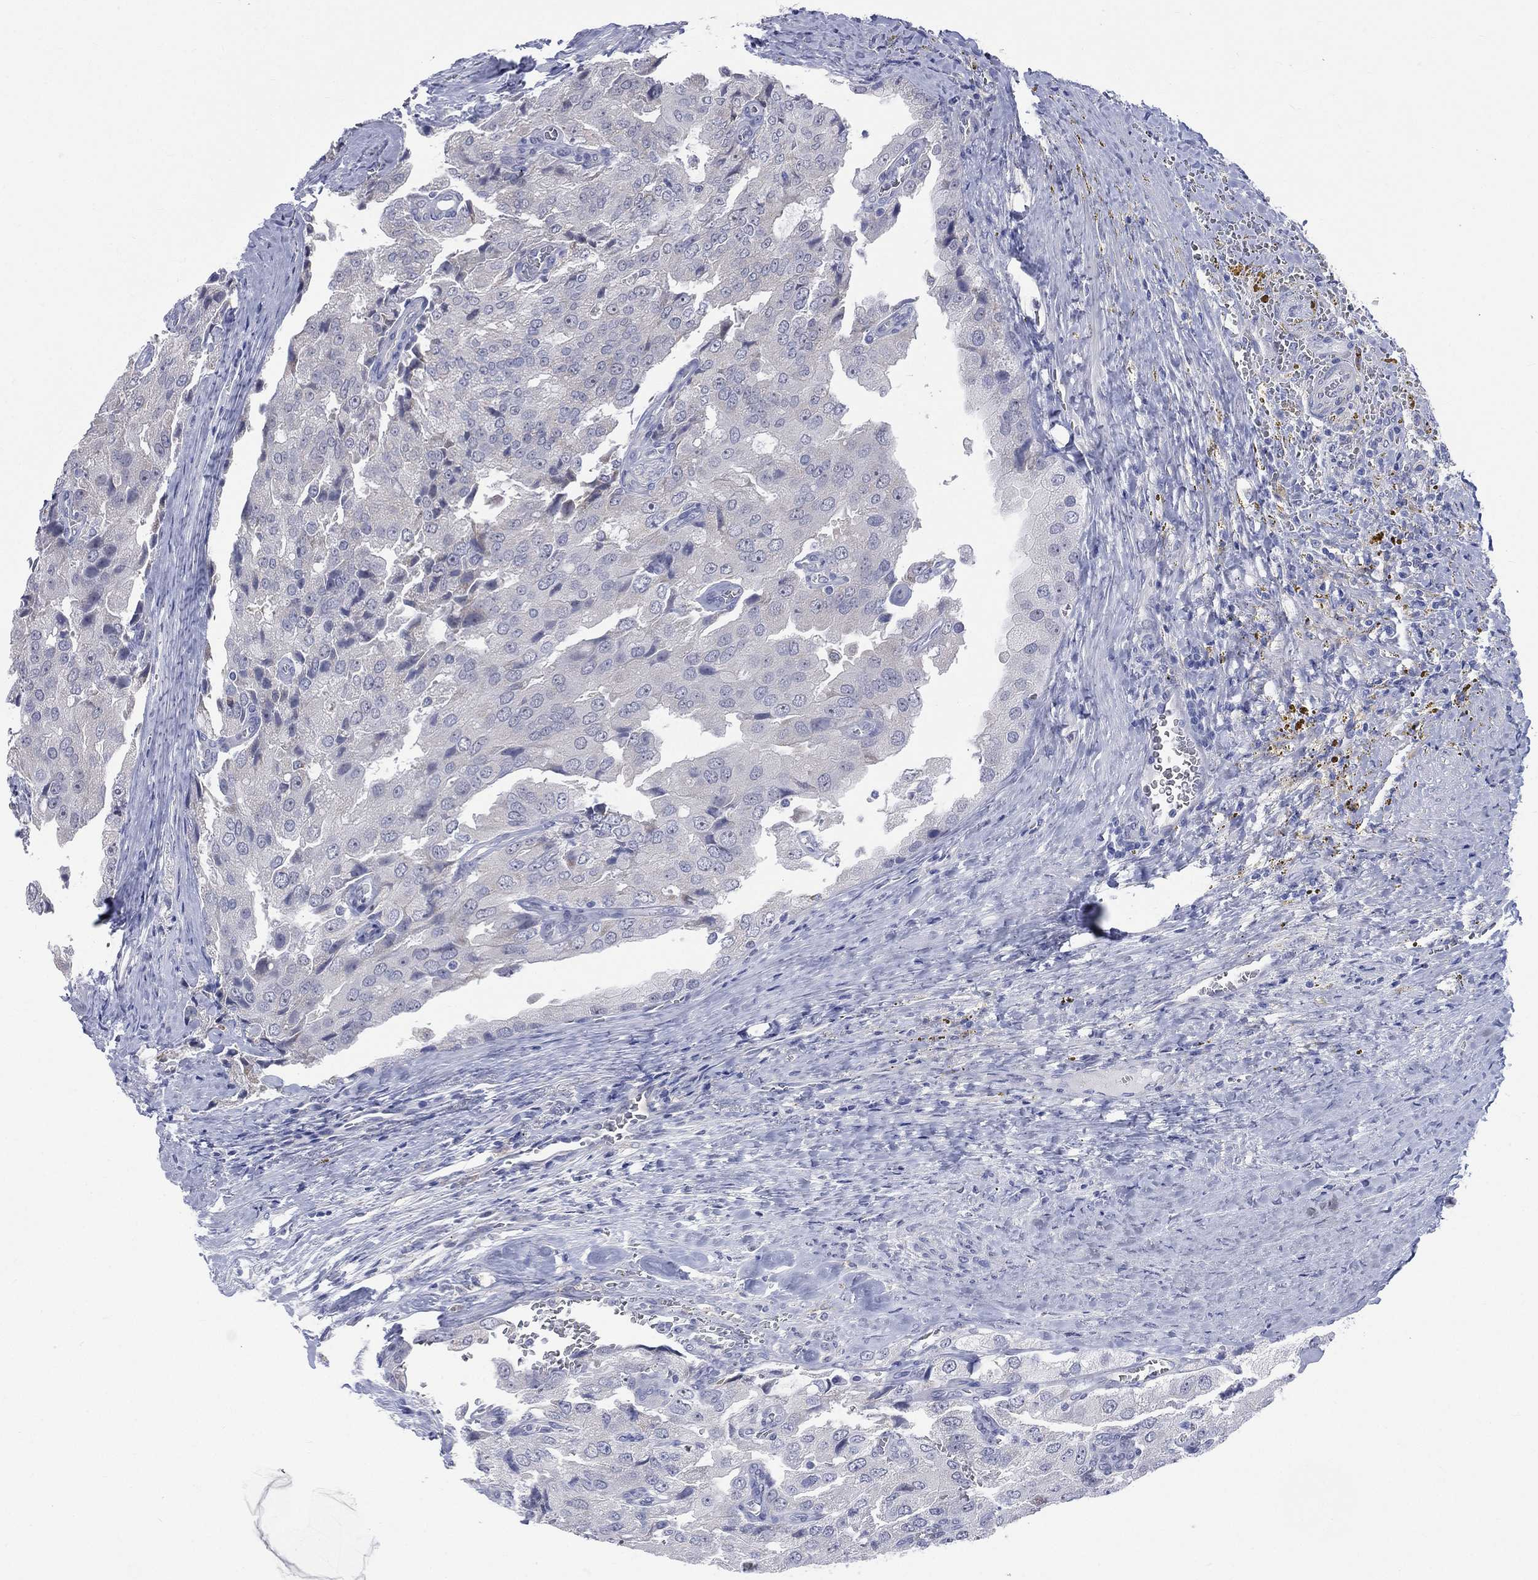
{"staining": {"intensity": "negative", "quantity": "none", "location": "none"}, "tissue": "prostate cancer", "cell_type": "Tumor cells", "image_type": "cancer", "snomed": [{"axis": "morphology", "description": "Adenocarcinoma, NOS"}, {"axis": "topography", "description": "Prostate and seminal vesicle, NOS"}, {"axis": "topography", "description": "Prostate"}], "caption": "IHC photomicrograph of neoplastic tissue: human adenocarcinoma (prostate) stained with DAB exhibits no significant protein expression in tumor cells. The staining was performed using DAB to visualize the protein expression in brown, while the nuclei were stained in blue with hematoxylin (Magnification: 20x).", "gene": "AKAP3", "patient": {"sex": "male", "age": 67}}